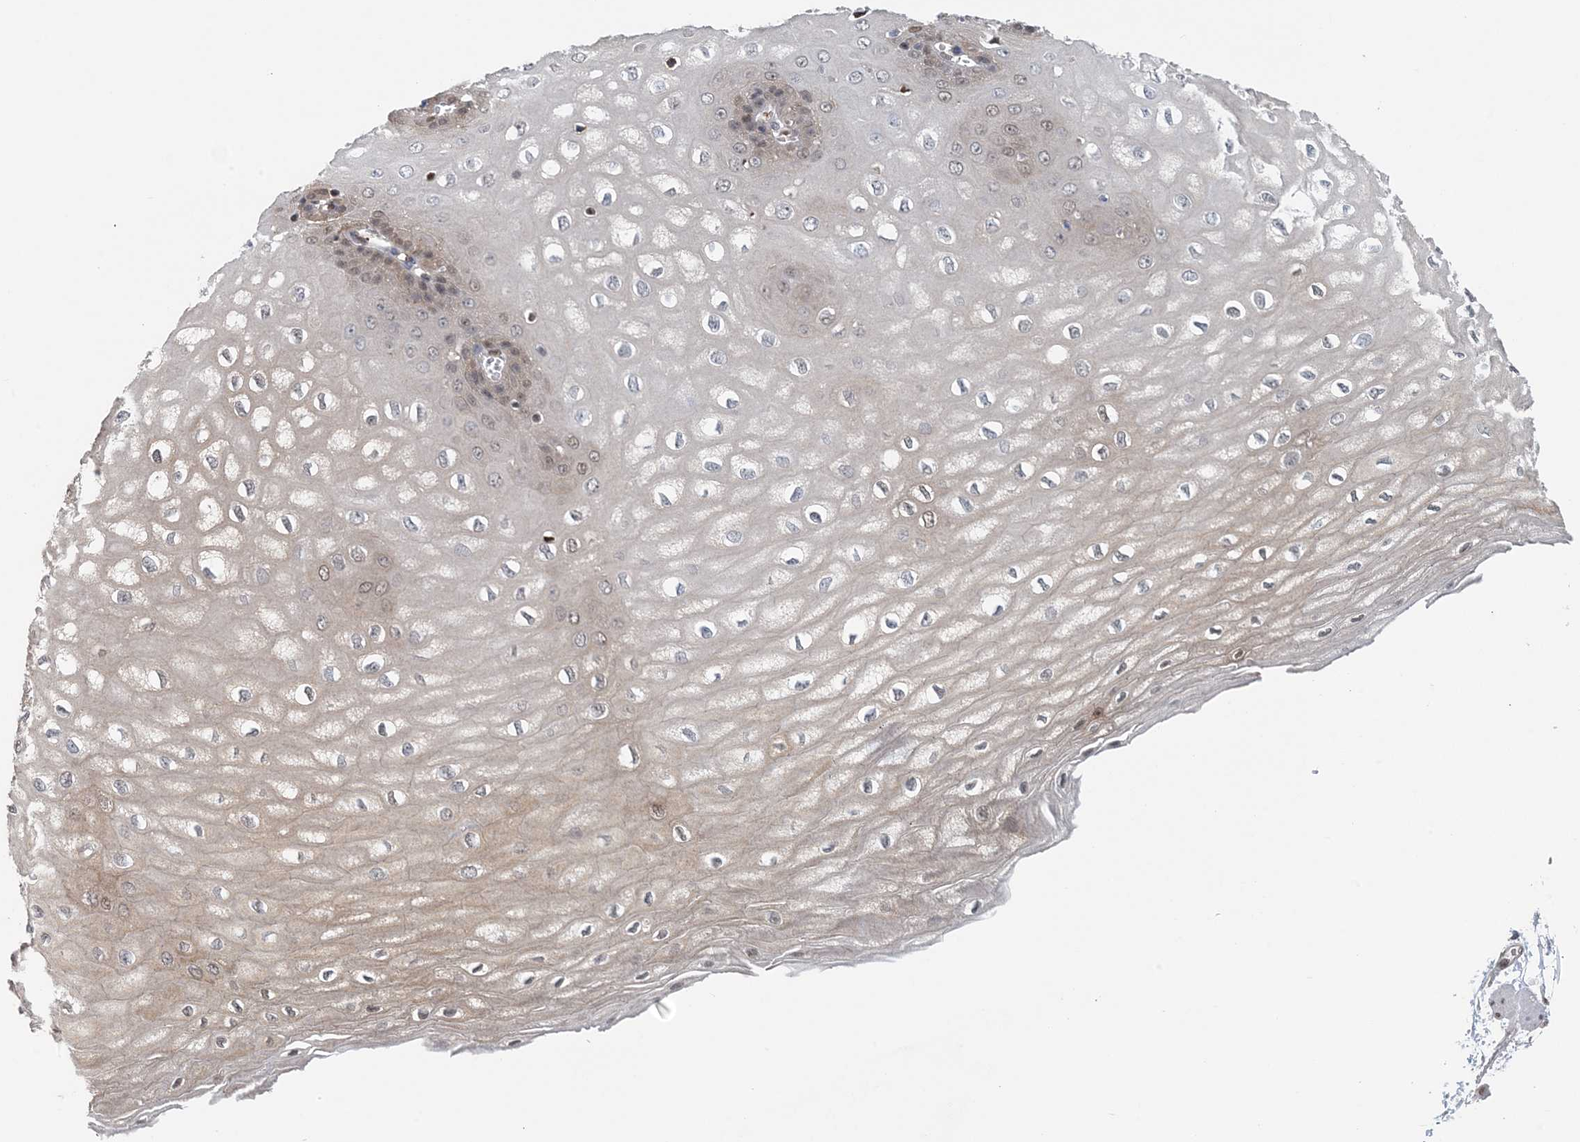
{"staining": {"intensity": "weak", "quantity": "25%-75%", "location": "cytoplasmic/membranous,nuclear"}, "tissue": "esophagus", "cell_type": "Squamous epithelial cells", "image_type": "normal", "snomed": [{"axis": "morphology", "description": "Normal tissue, NOS"}, {"axis": "topography", "description": "Esophagus"}], "caption": "Protein analysis of benign esophagus demonstrates weak cytoplasmic/membranous,nuclear expression in about 25%-75% of squamous epithelial cells.", "gene": "HIKESHI", "patient": {"sex": "male", "age": 60}}